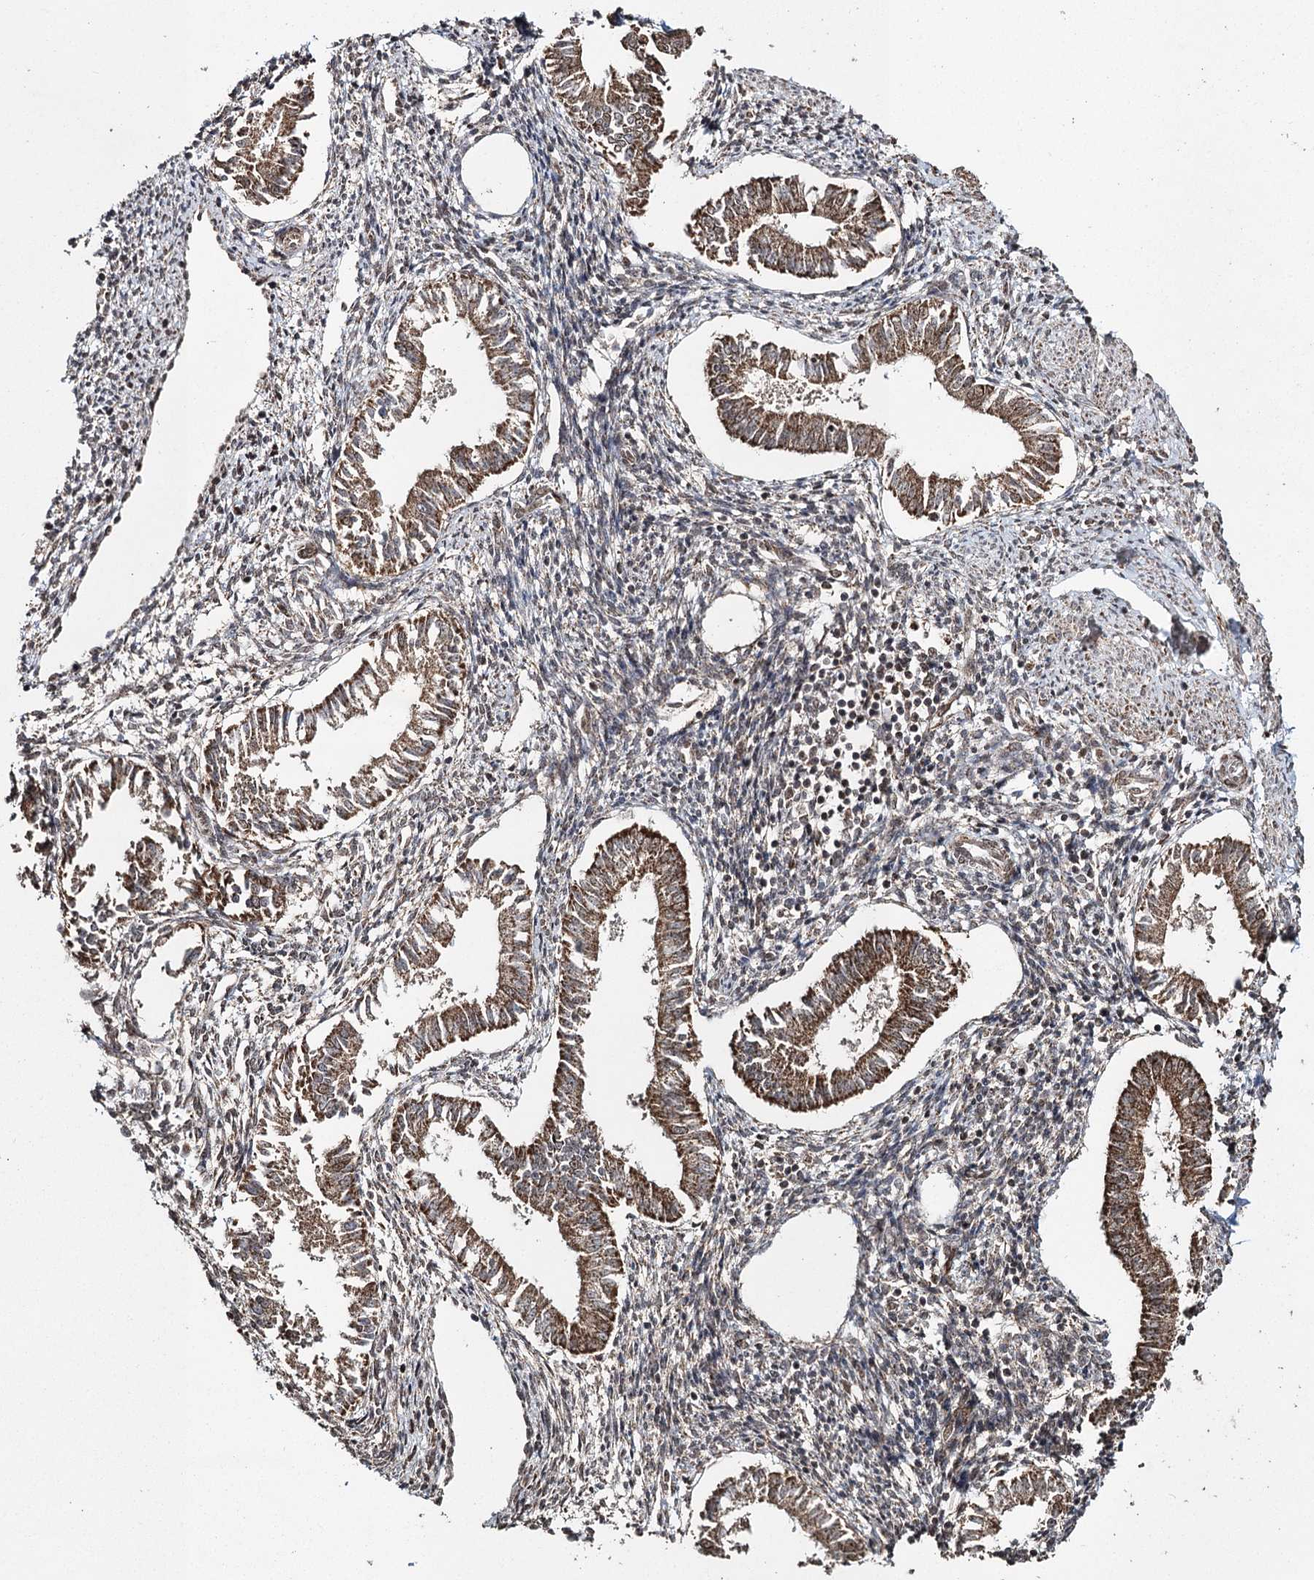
{"staining": {"intensity": "moderate", "quantity": "<25%", "location": "cytoplasmic/membranous,nuclear"}, "tissue": "endometrium", "cell_type": "Cells in endometrial stroma", "image_type": "normal", "snomed": [{"axis": "morphology", "description": "Normal tissue, NOS"}, {"axis": "topography", "description": "Uterus"}, {"axis": "topography", "description": "Endometrium"}], "caption": "IHC histopathology image of normal endometrium: human endometrium stained using IHC demonstrates low levels of moderate protein expression localized specifically in the cytoplasmic/membranous,nuclear of cells in endometrial stroma, appearing as a cytoplasmic/membranous,nuclear brown color.", "gene": "PDHX", "patient": {"sex": "female", "age": 48}}